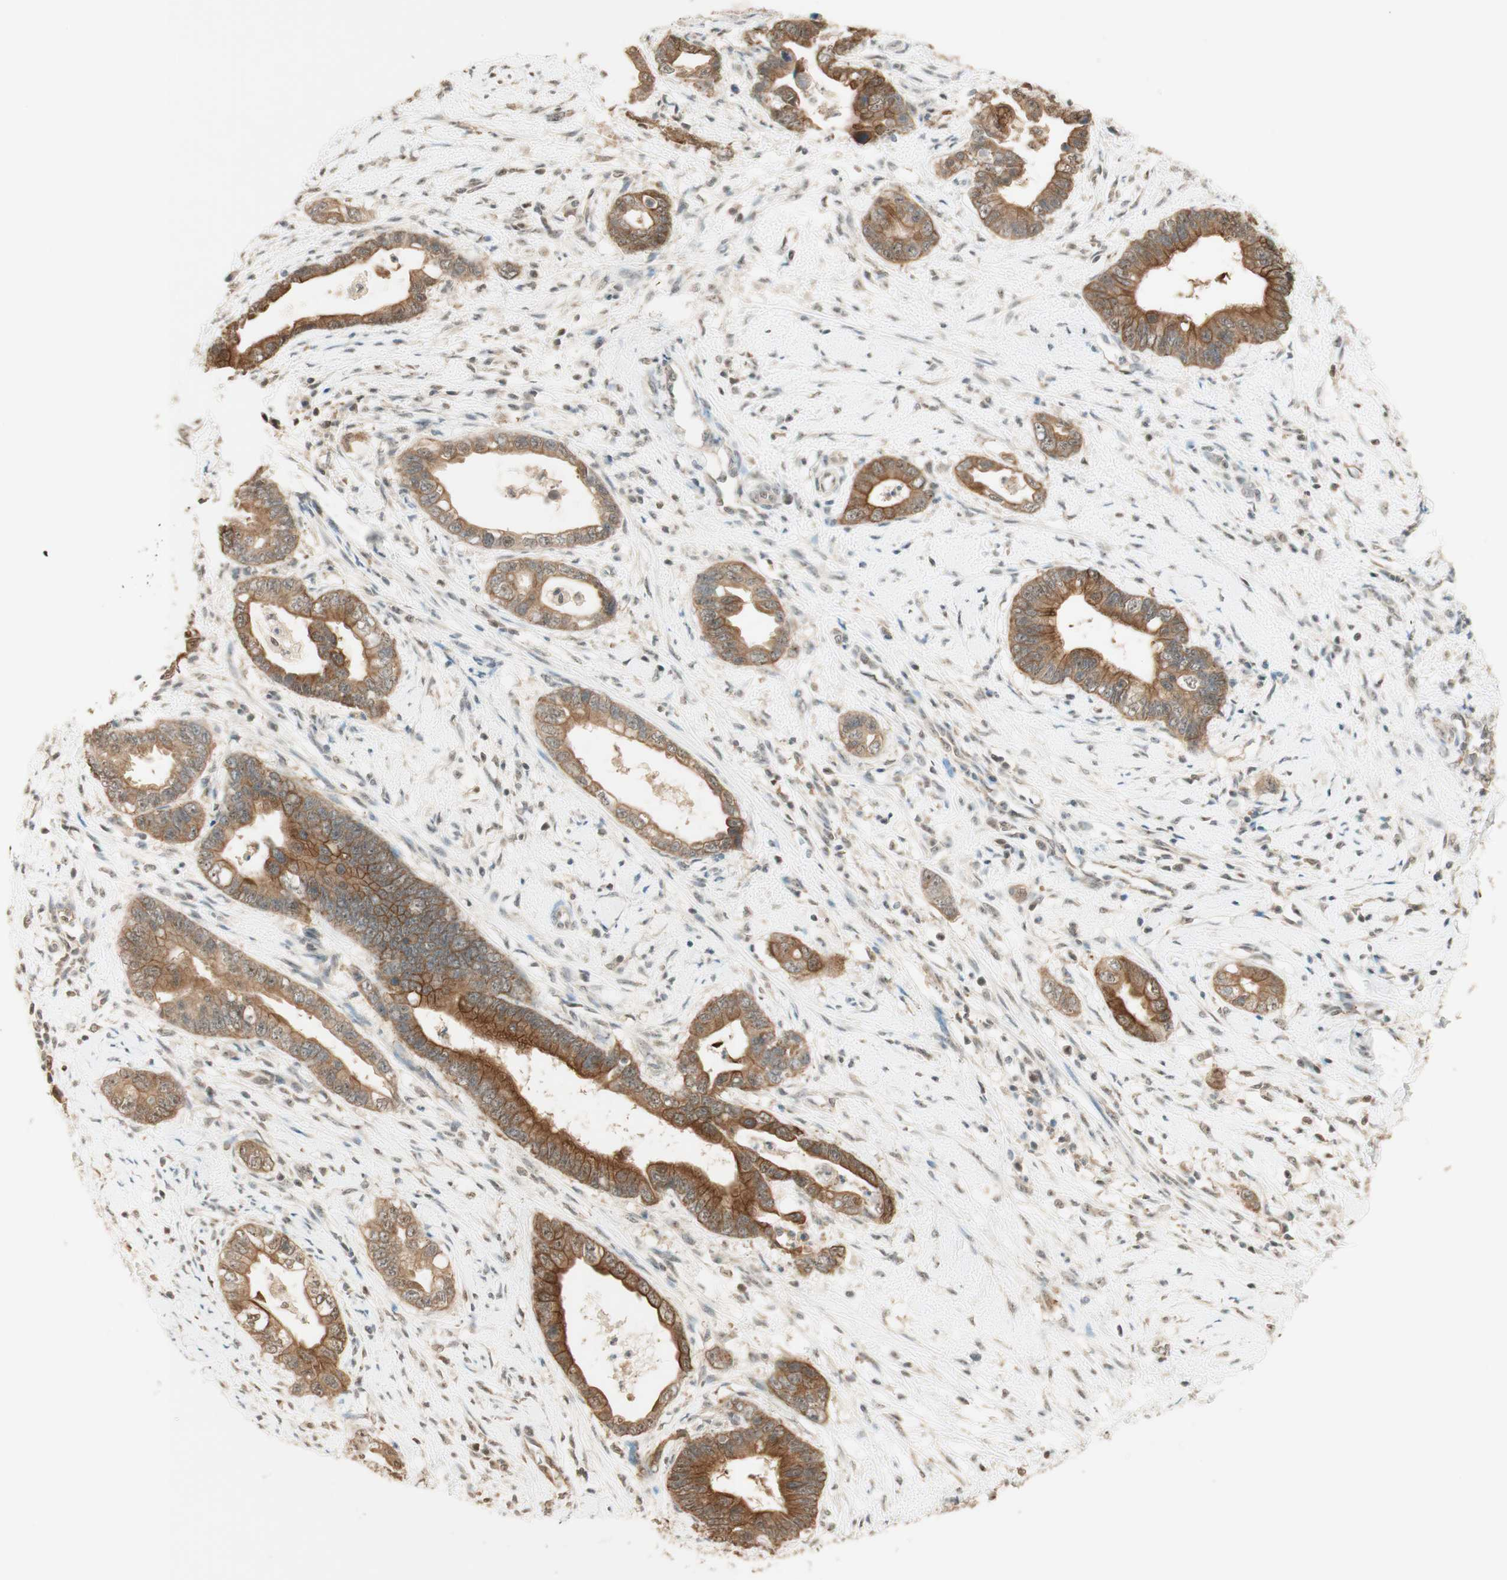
{"staining": {"intensity": "moderate", "quantity": ">75%", "location": "cytoplasmic/membranous"}, "tissue": "cervical cancer", "cell_type": "Tumor cells", "image_type": "cancer", "snomed": [{"axis": "morphology", "description": "Adenocarcinoma, NOS"}, {"axis": "topography", "description": "Cervix"}], "caption": "Immunohistochemical staining of adenocarcinoma (cervical) reveals moderate cytoplasmic/membranous protein expression in approximately >75% of tumor cells.", "gene": "SPINT2", "patient": {"sex": "female", "age": 44}}